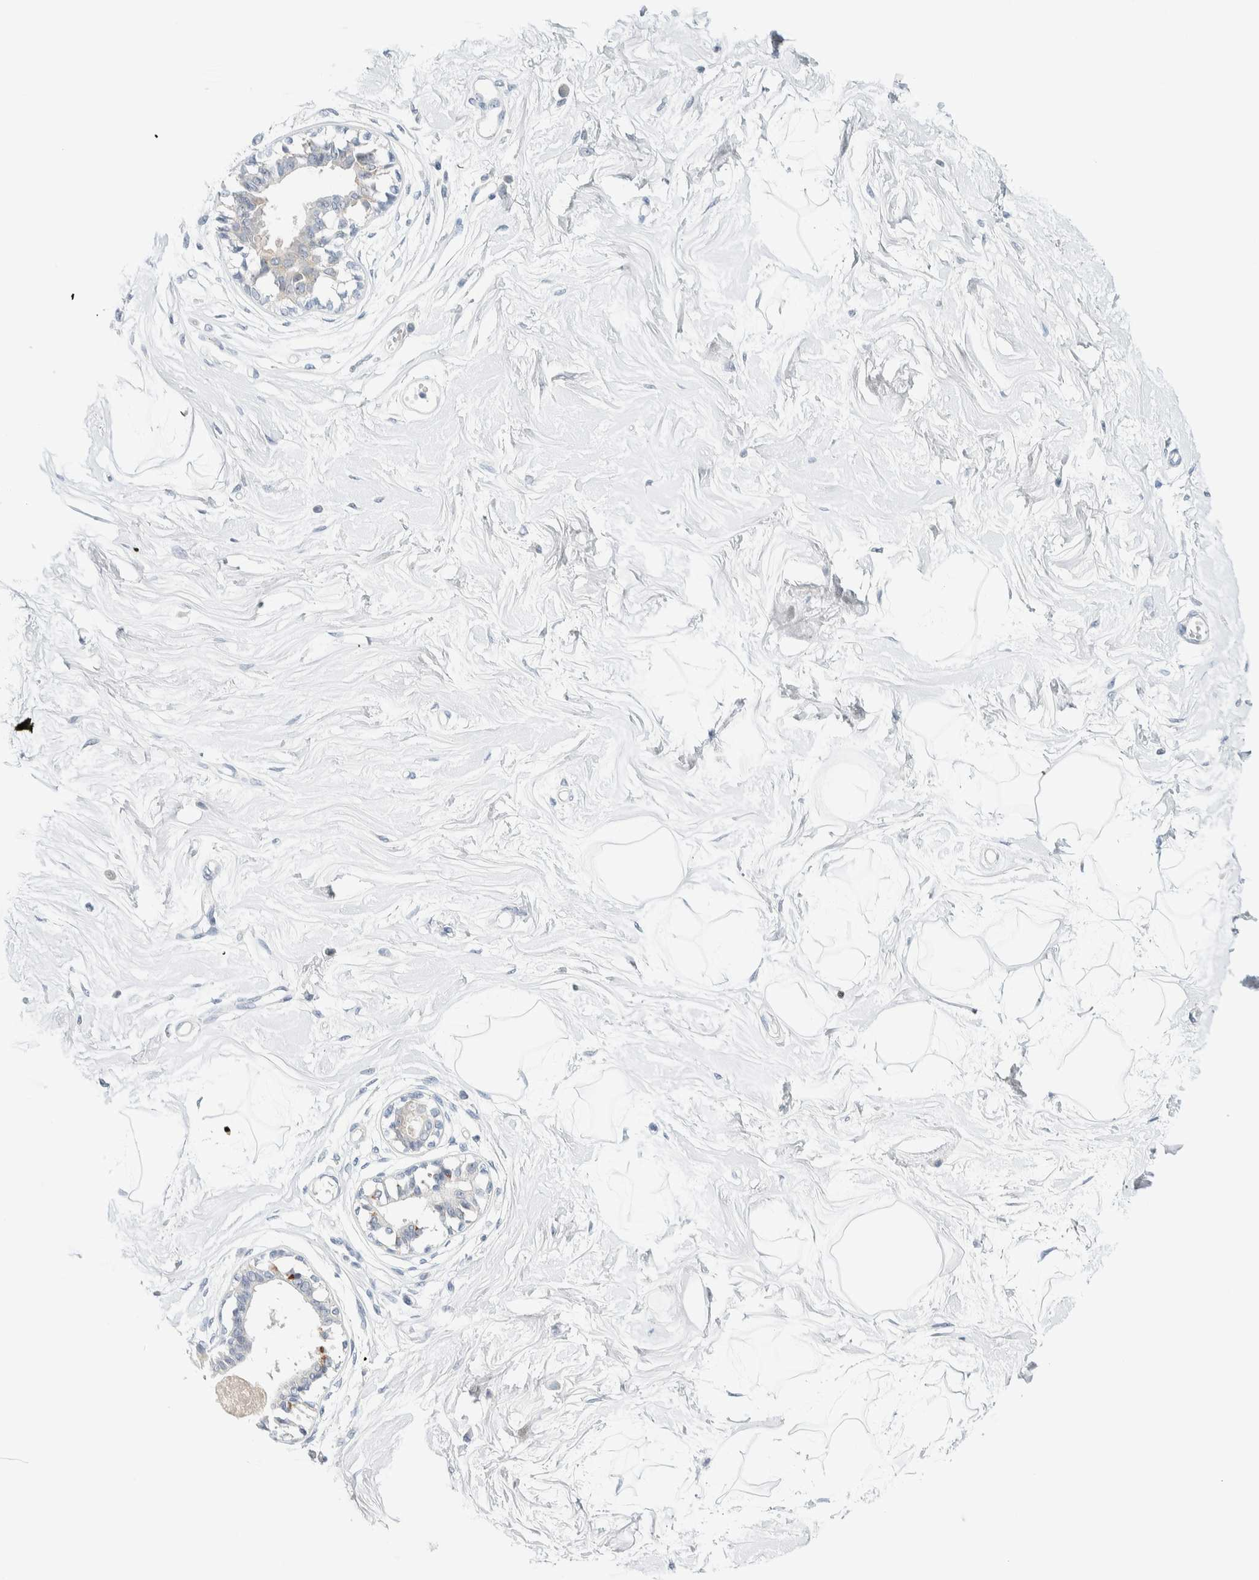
{"staining": {"intensity": "negative", "quantity": "none", "location": "none"}, "tissue": "breast", "cell_type": "Adipocytes", "image_type": "normal", "snomed": [{"axis": "morphology", "description": "Normal tissue, NOS"}, {"axis": "topography", "description": "Breast"}], "caption": "An immunohistochemistry (IHC) histopathology image of unremarkable breast is shown. There is no staining in adipocytes of breast.", "gene": "NDE1", "patient": {"sex": "female", "age": 45}}